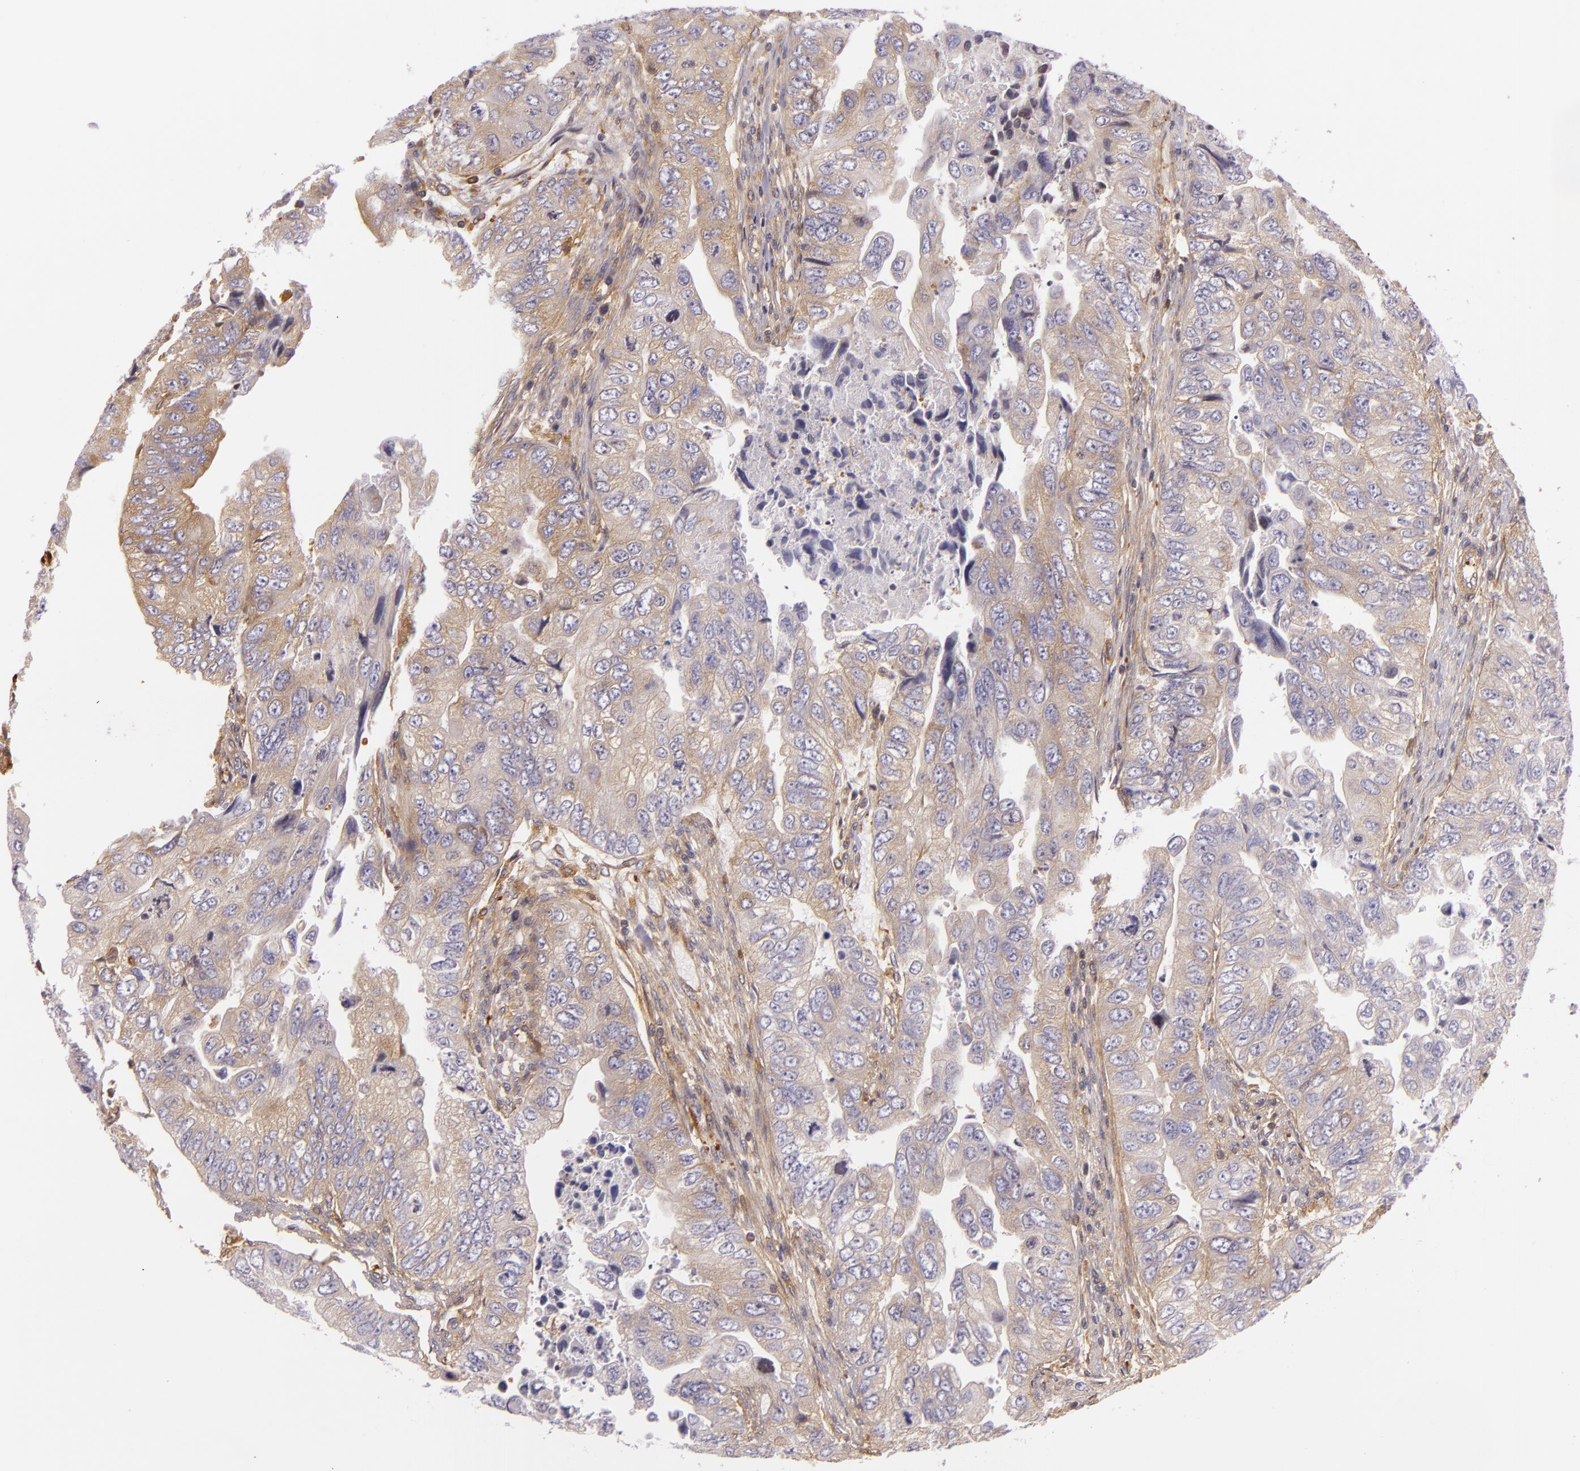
{"staining": {"intensity": "weak", "quantity": ">75%", "location": "cytoplasmic/membranous"}, "tissue": "colorectal cancer", "cell_type": "Tumor cells", "image_type": "cancer", "snomed": [{"axis": "morphology", "description": "Adenocarcinoma, NOS"}, {"axis": "topography", "description": "Colon"}], "caption": "A photomicrograph of adenocarcinoma (colorectal) stained for a protein exhibits weak cytoplasmic/membranous brown staining in tumor cells.", "gene": "TLN1", "patient": {"sex": "female", "age": 11}}